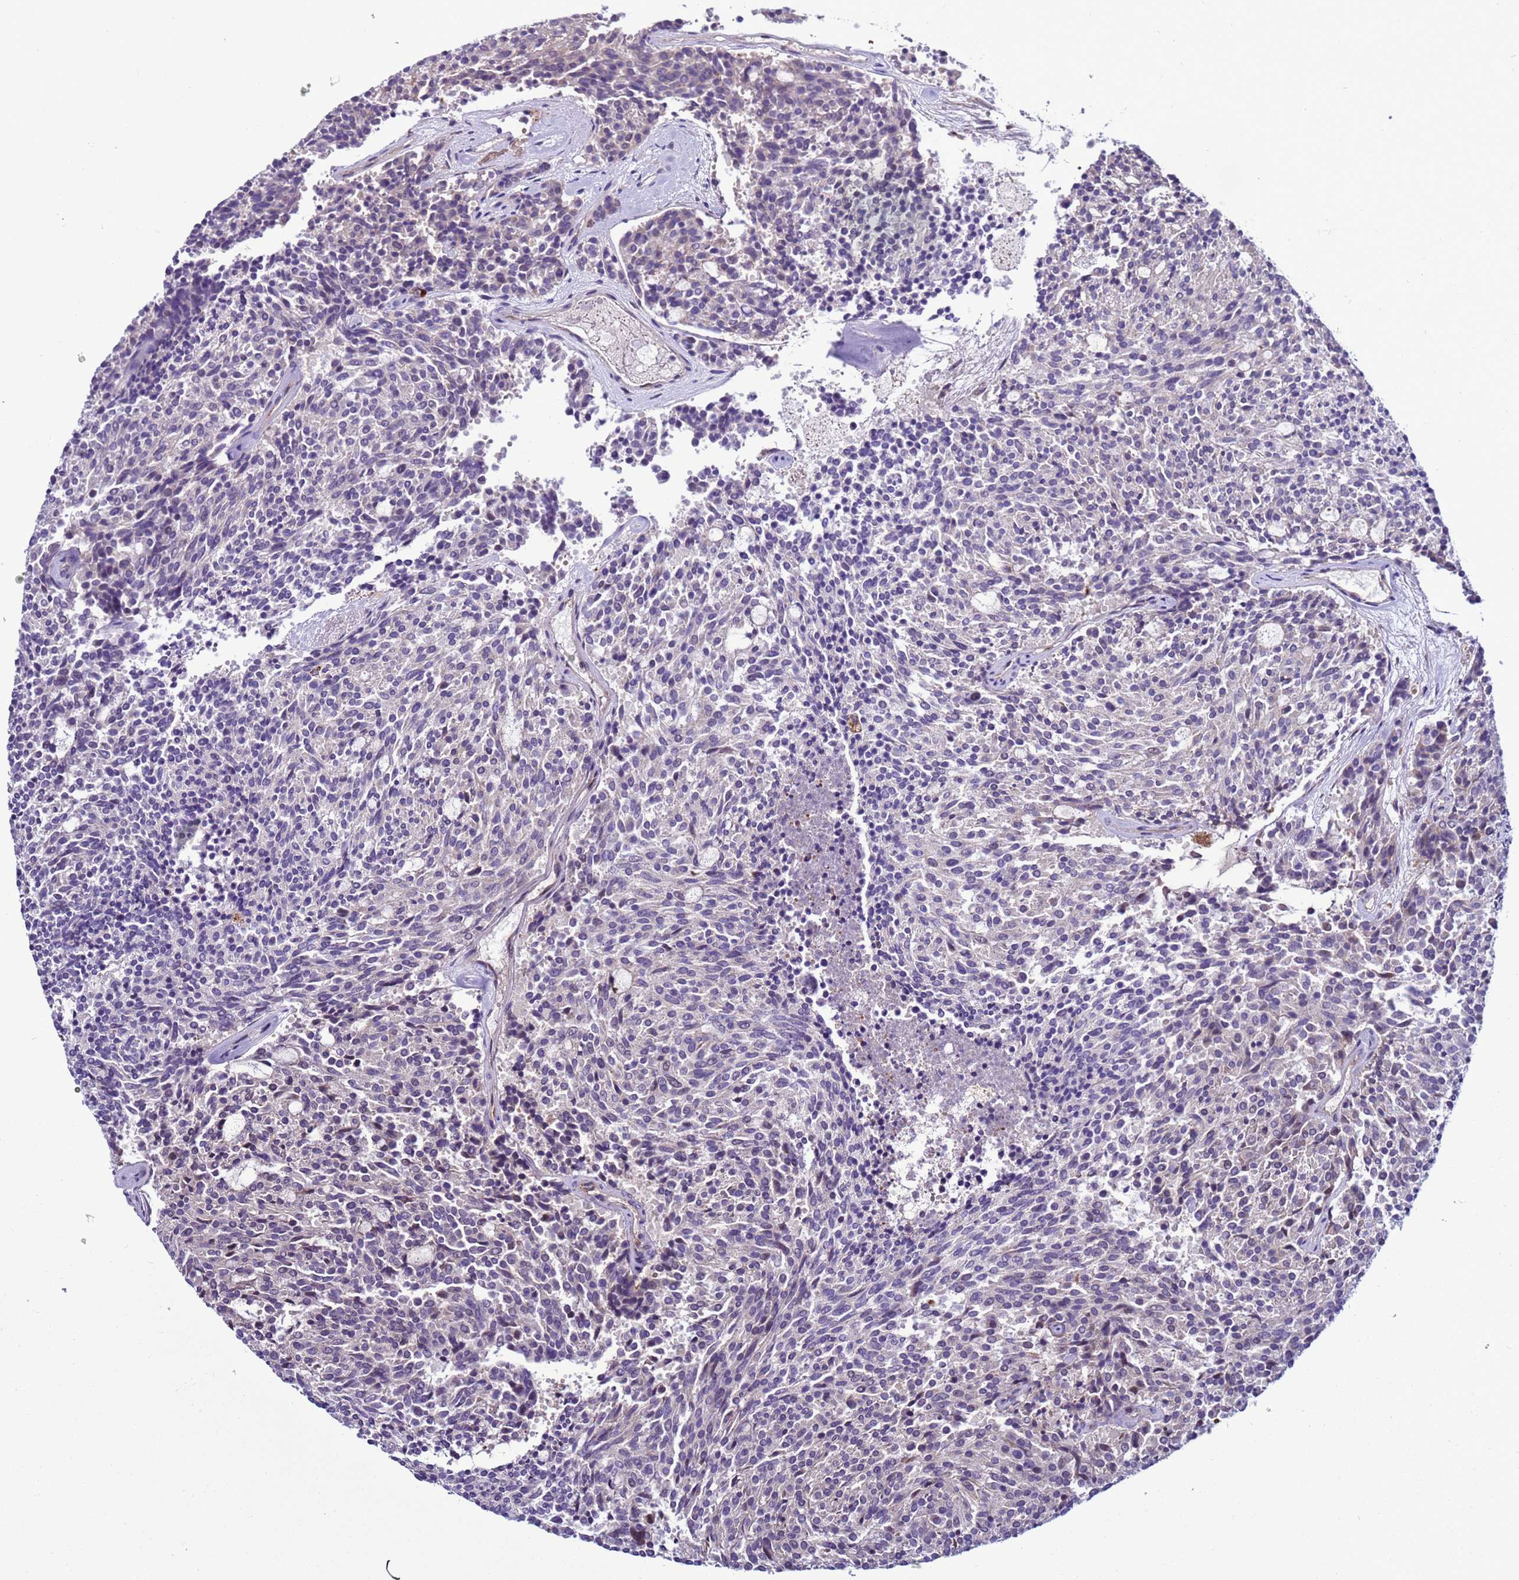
{"staining": {"intensity": "negative", "quantity": "none", "location": "none"}, "tissue": "carcinoid", "cell_type": "Tumor cells", "image_type": "cancer", "snomed": [{"axis": "morphology", "description": "Carcinoid, malignant, NOS"}, {"axis": "topography", "description": "Pancreas"}], "caption": "High power microscopy histopathology image of an IHC histopathology image of carcinoid, revealing no significant staining in tumor cells.", "gene": "NAT2", "patient": {"sex": "female", "age": 54}}